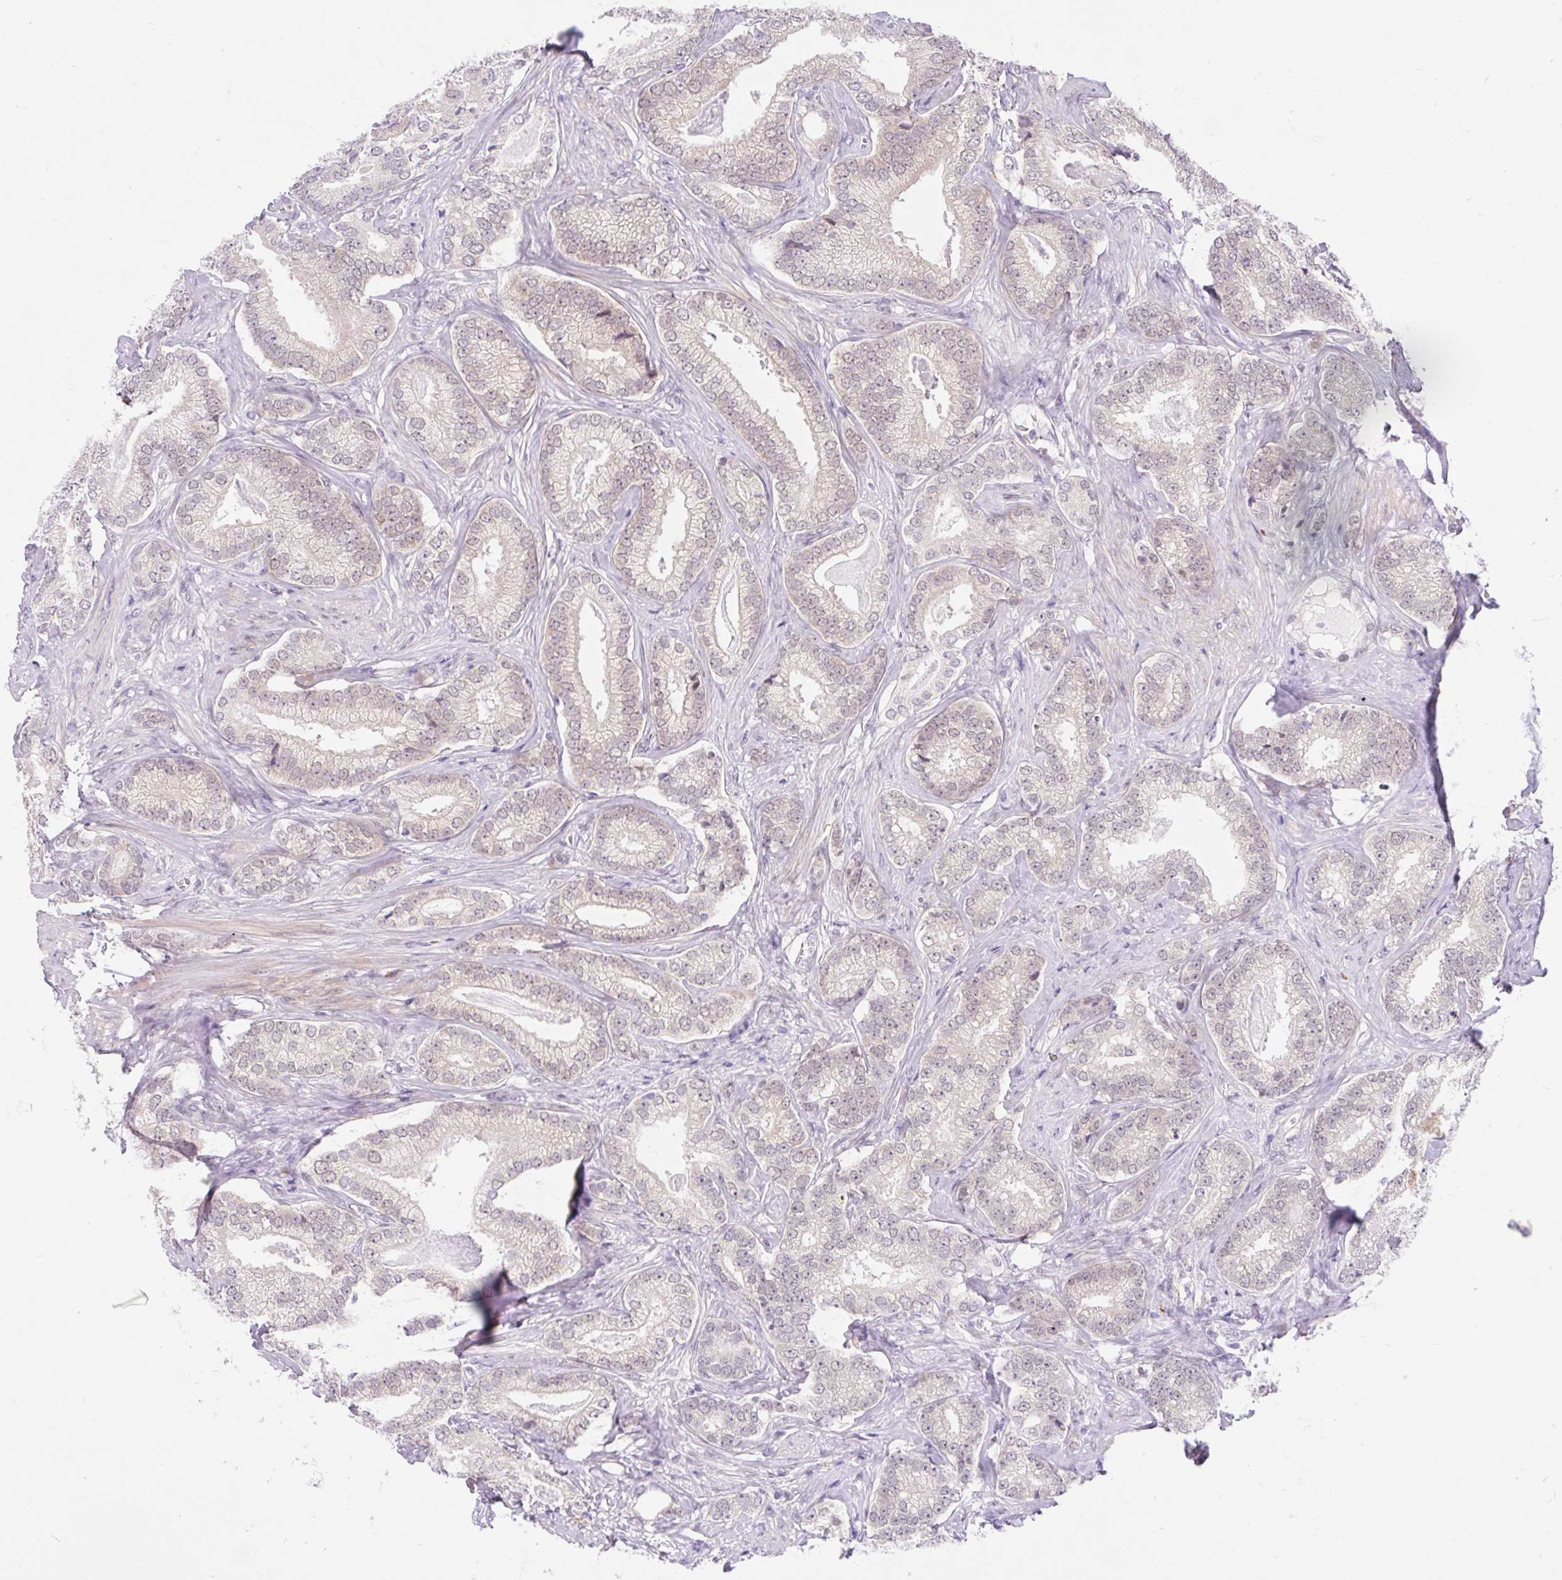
{"staining": {"intensity": "weak", "quantity": "25%-75%", "location": "nuclear"}, "tissue": "prostate cancer", "cell_type": "Tumor cells", "image_type": "cancer", "snomed": [{"axis": "morphology", "description": "Adenocarcinoma, Low grade"}, {"axis": "topography", "description": "Prostate"}], "caption": "An immunohistochemistry (IHC) micrograph of tumor tissue is shown. Protein staining in brown highlights weak nuclear positivity in prostate low-grade adenocarcinoma within tumor cells. (Brightfield microscopy of DAB IHC at high magnification).", "gene": "SRSF10", "patient": {"sex": "male", "age": 63}}